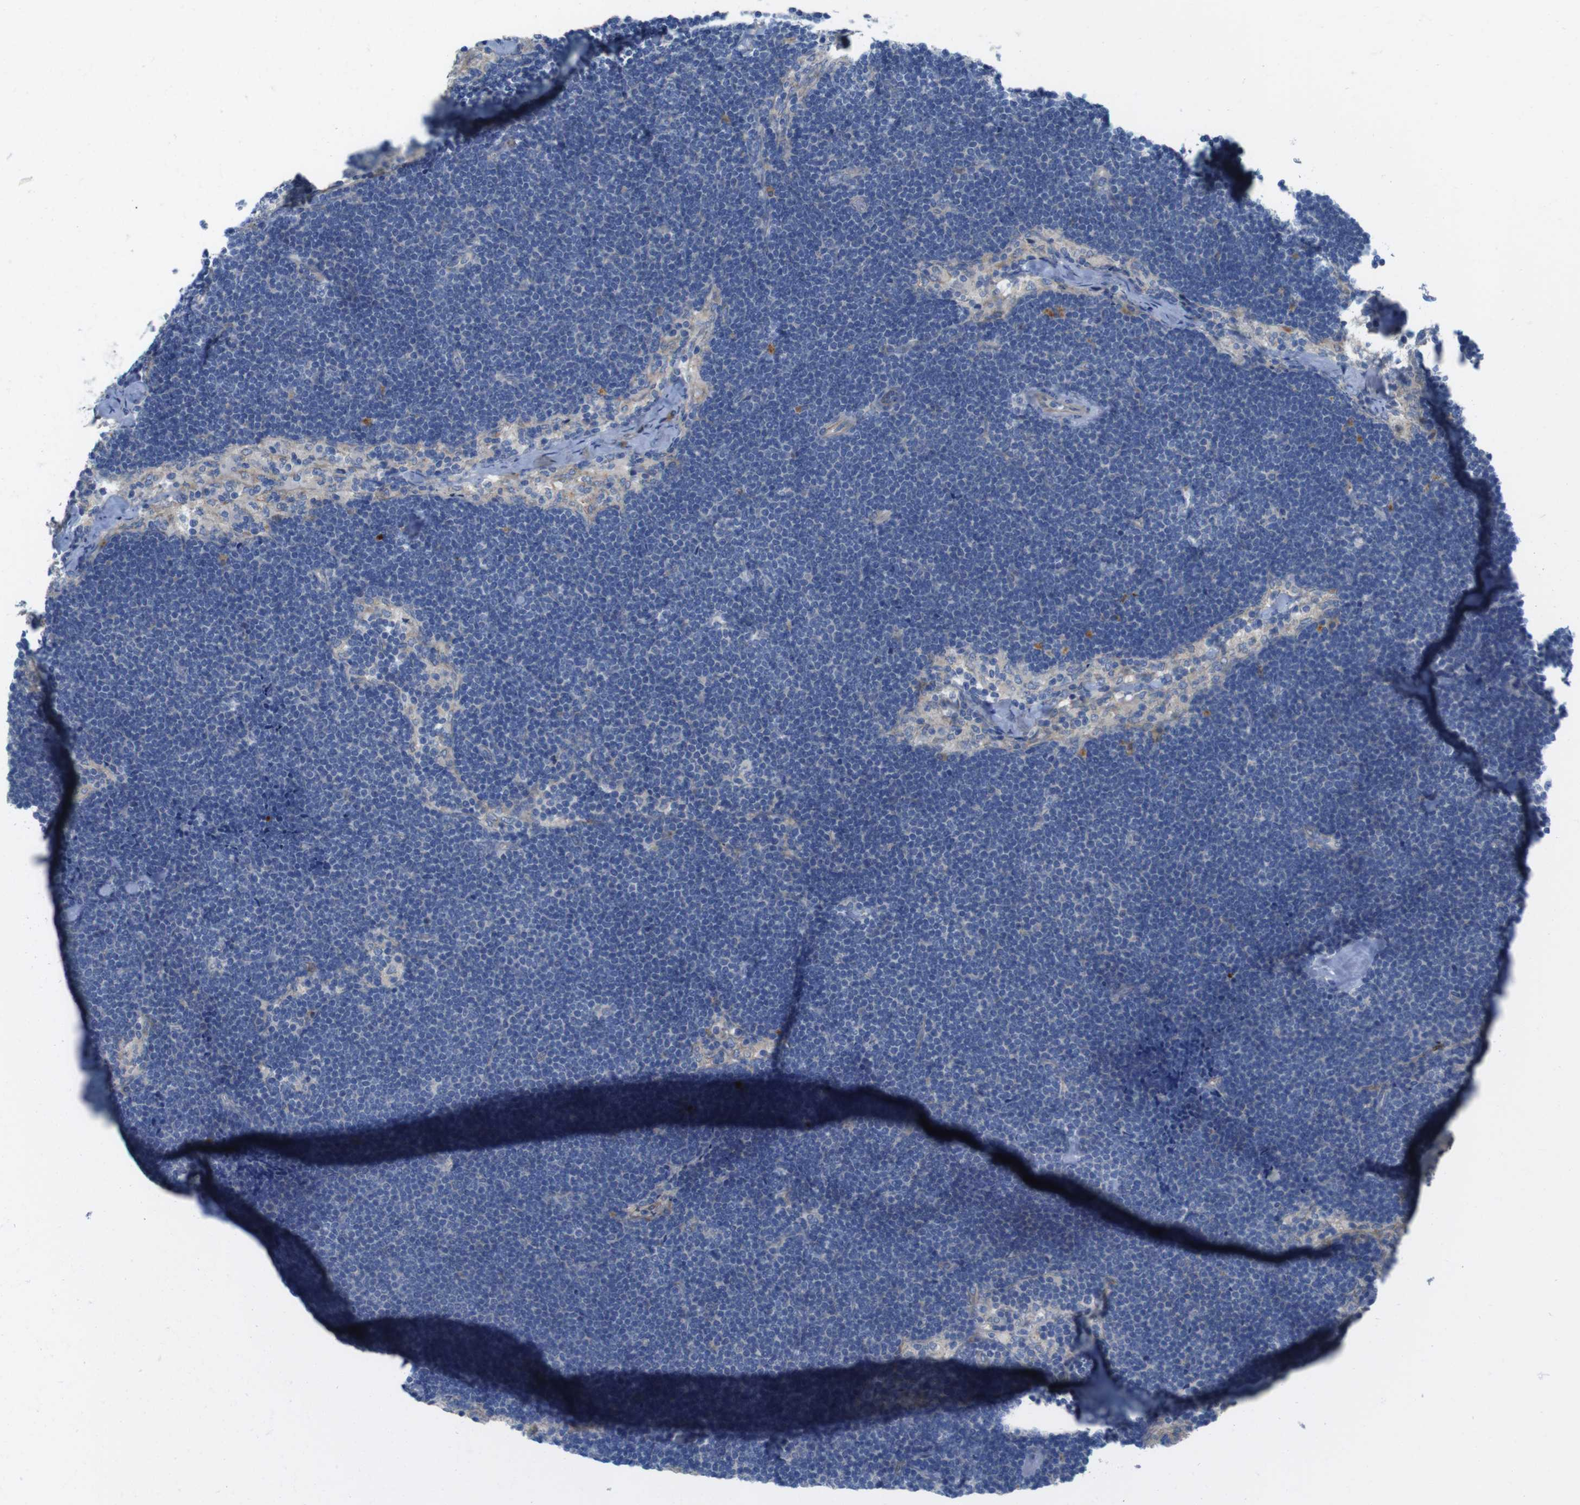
{"staining": {"intensity": "weak", "quantity": "<25%", "location": "cytoplasmic/membranous"}, "tissue": "lymph node", "cell_type": "Germinal center cells", "image_type": "normal", "snomed": [{"axis": "morphology", "description": "Normal tissue, NOS"}, {"axis": "topography", "description": "Lymph node"}], "caption": "The immunohistochemistry (IHC) micrograph has no significant expression in germinal center cells of lymph node.", "gene": "TMEM234", "patient": {"sex": "male", "age": 63}}